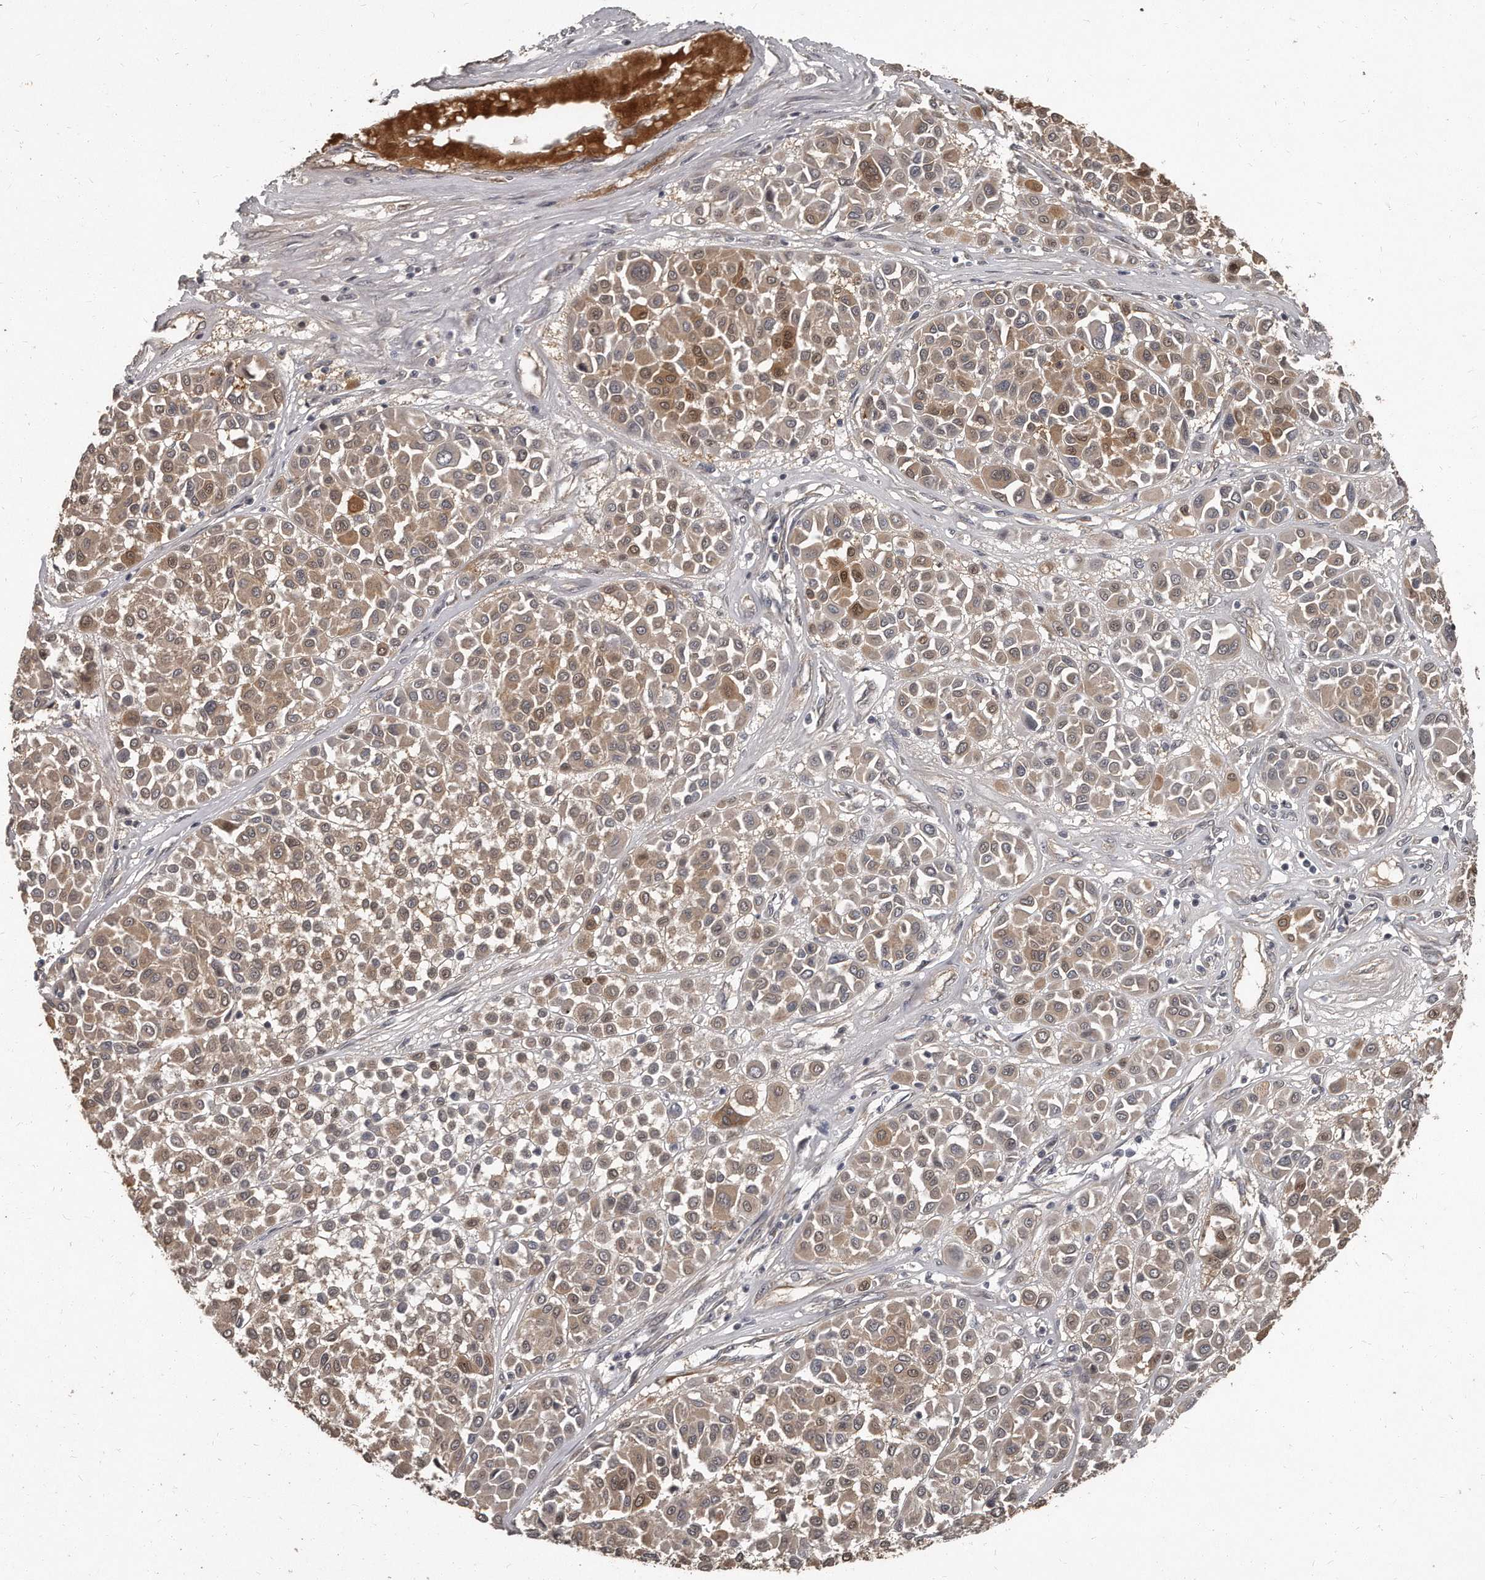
{"staining": {"intensity": "moderate", "quantity": ">75%", "location": "cytoplasmic/membranous,nuclear"}, "tissue": "melanoma", "cell_type": "Tumor cells", "image_type": "cancer", "snomed": [{"axis": "morphology", "description": "Malignant melanoma, Metastatic site"}, {"axis": "topography", "description": "Soft tissue"}], "caption": "This image exhibits immunohistochemistry (IHC) staining of malignant melanoma (metastatic site), with medium moderate cytoplasmic/membranous and nuclear positivity in about >75% of tumor cells.", "gene": "GRB10", "patient": {"sex": "male", "age": 41}}